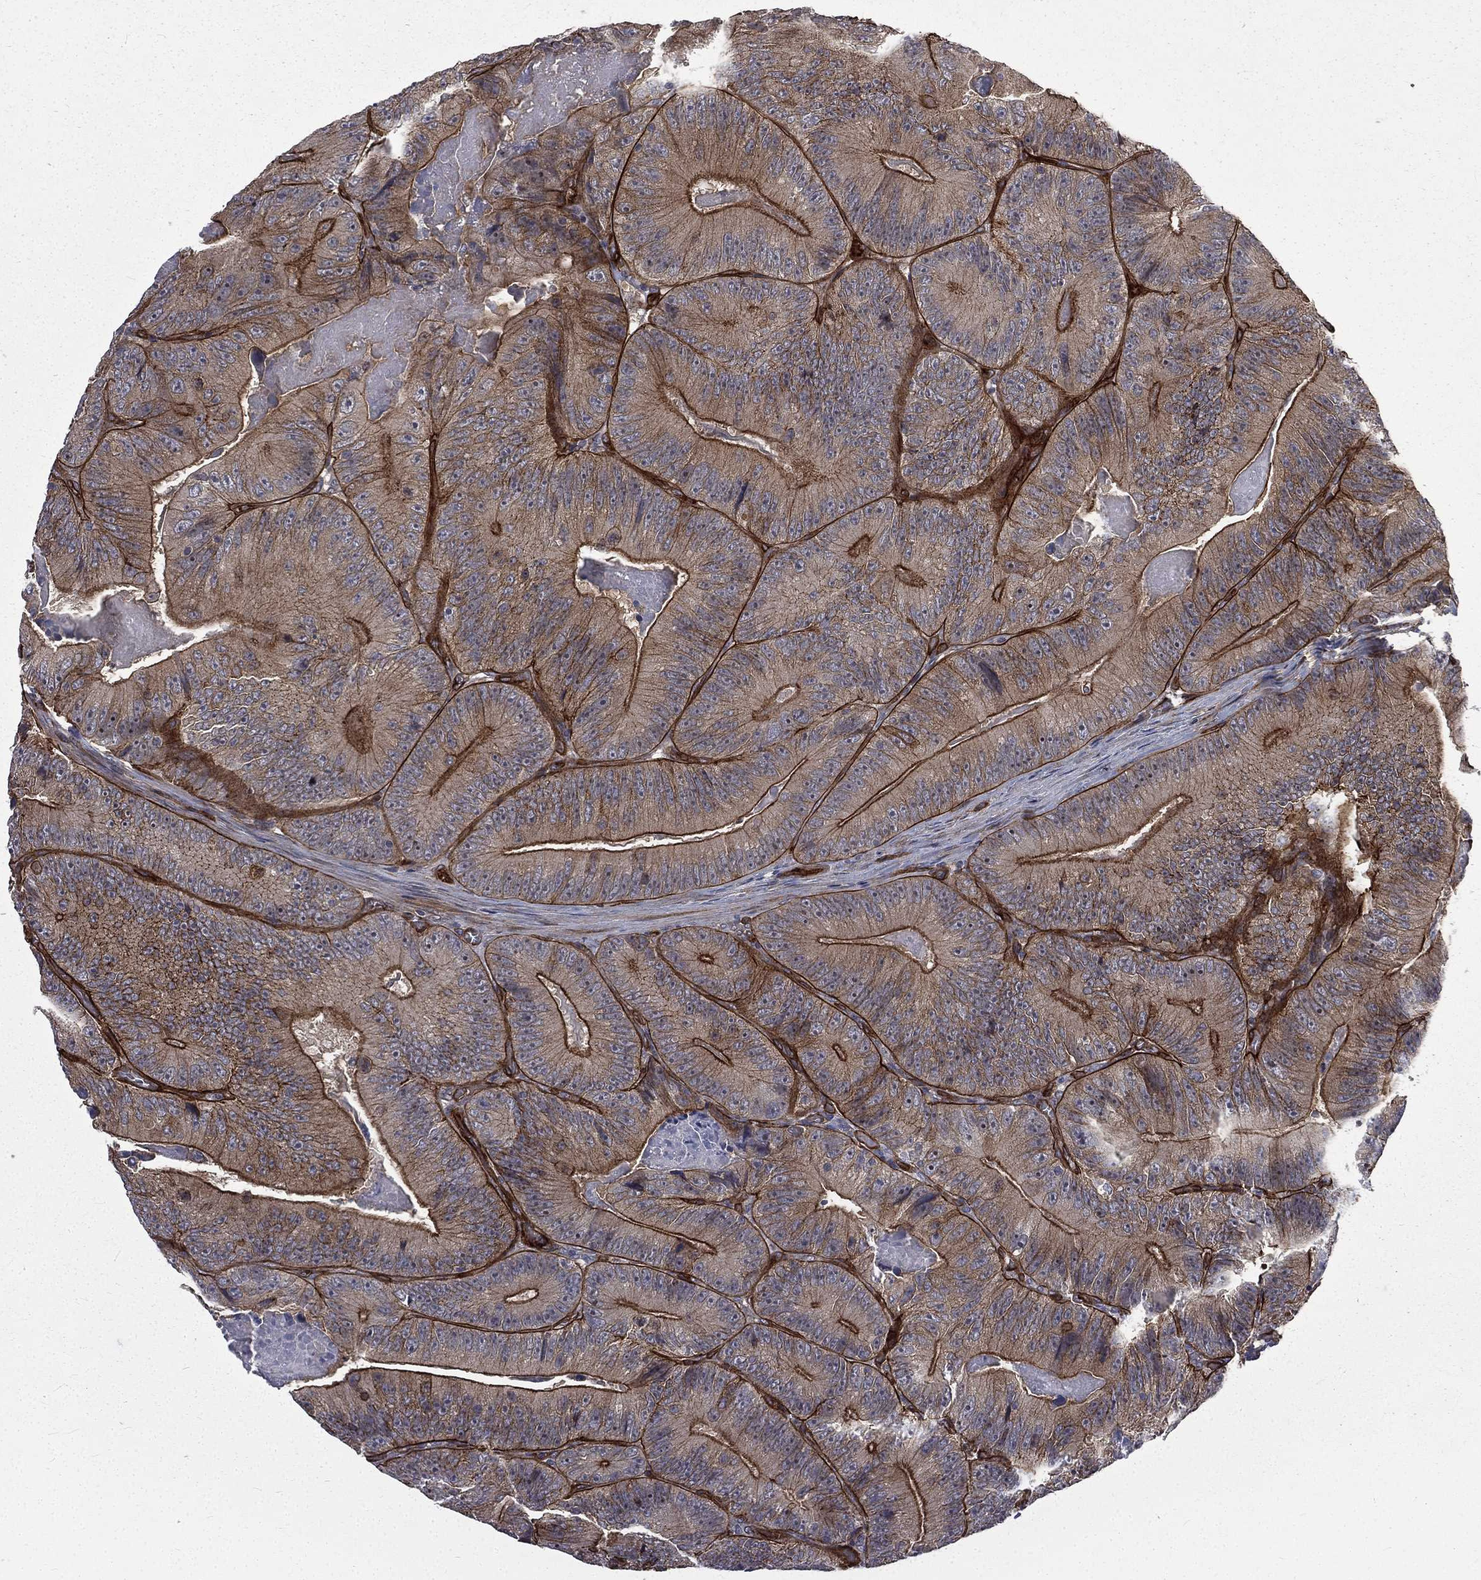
{"staining": {"intensity": "strong", "quantity": "25%-75%", "location": "cytoplasmic/membranous"}, "tissue": "colorectal cancer", "cell_type": "Tumor cells", "image_type": "cancer", "snomed": [{"axis": "morphology", "description": "Adenocarcinoma, NOS"}, {"axis": "topography", "description": "Colon"}], "caption": "High-power microscopy captured an immunohistochemistry image of colorectal adenocarcinoma, revealing strong cytoplasmic/membranous staining in about 25%-75% of tumor cells.", "gene": "PPFIBP1", "patient": {"sex": "female", "age": 86}}